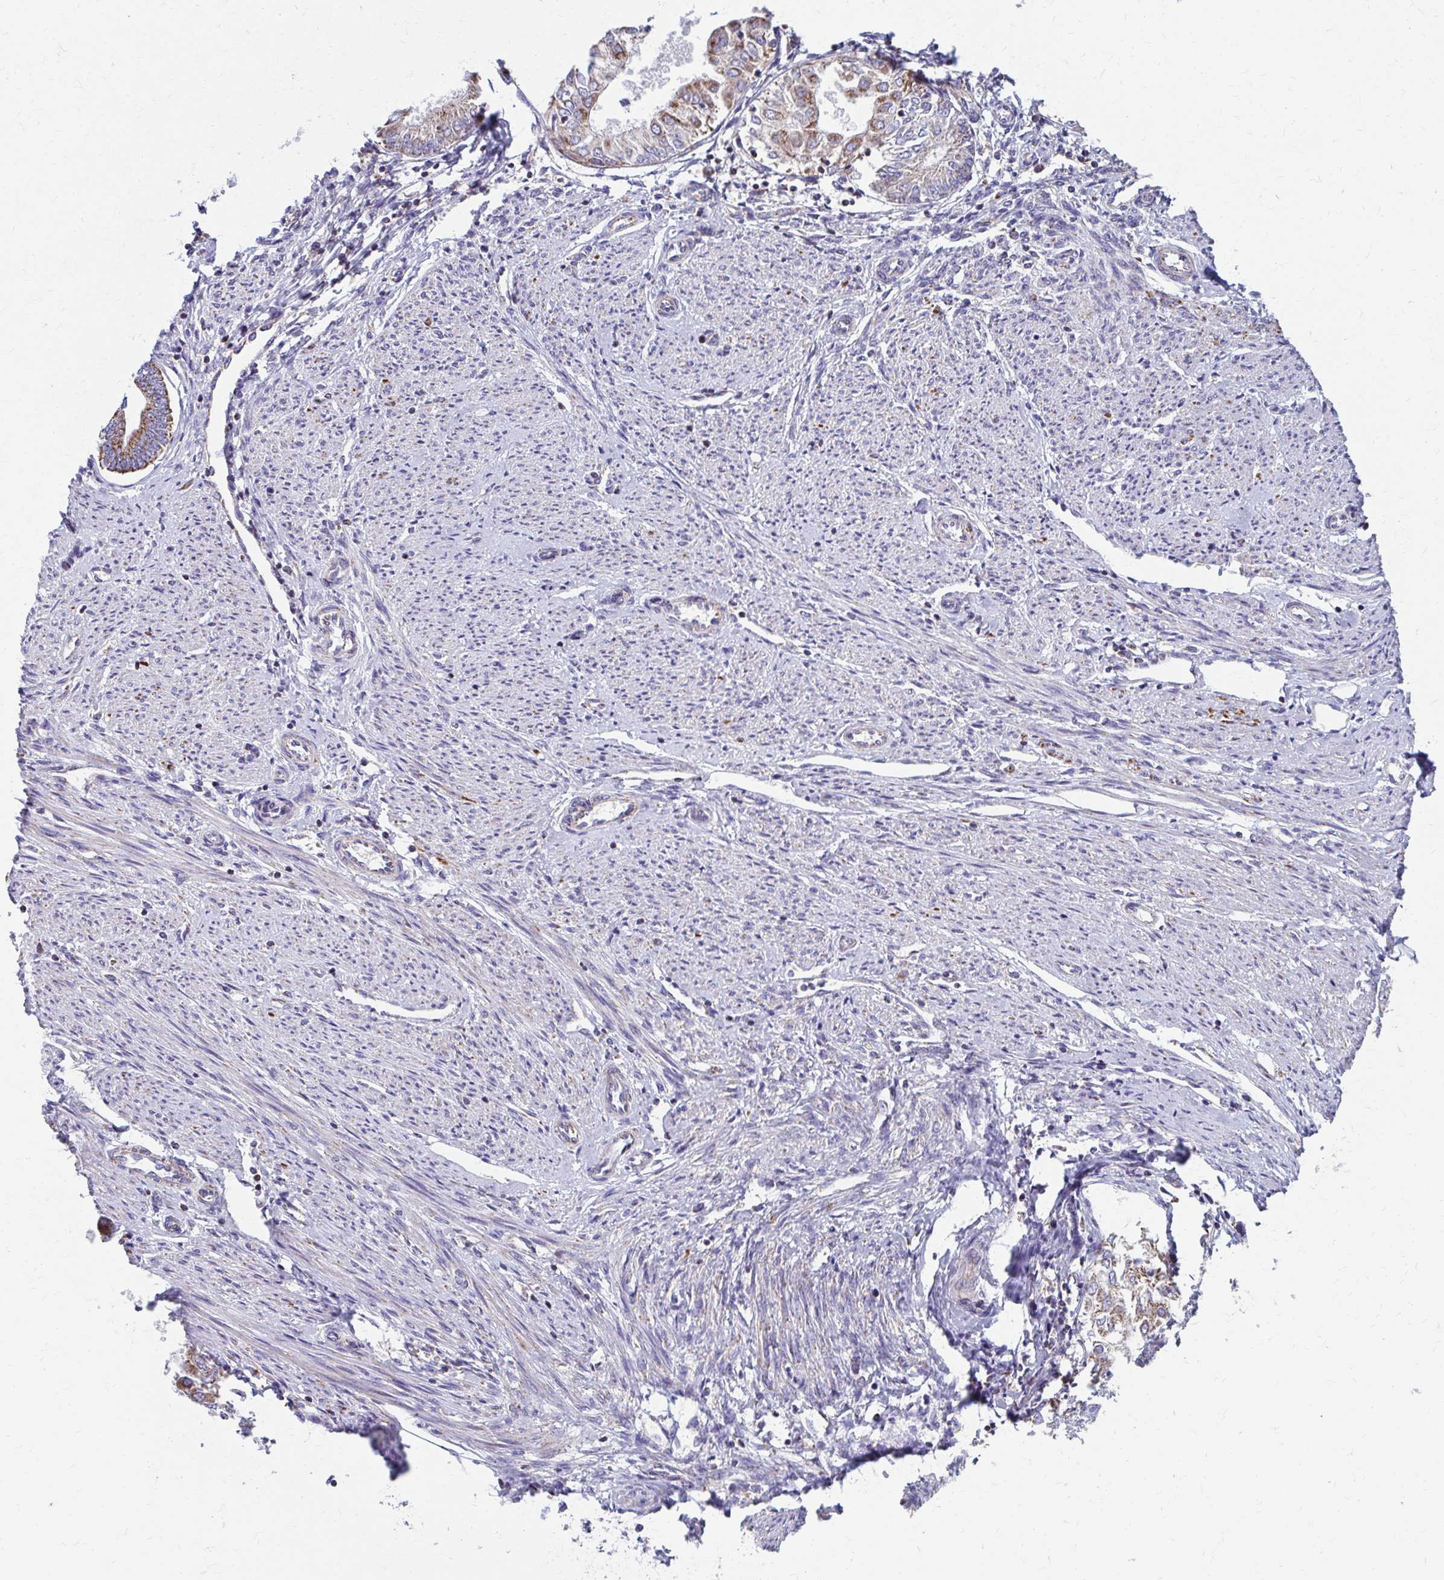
{"staining": {"intensity": "moderate", "quantity": "25%-75%", "location": "cytoplasmic/membranous"}, "tissue": "endometrial cancer", "cell_type": "Tumor cells", "image_type": "cancer", "snomed": [{"axis": "morphology", "description": "Adenocarcinoma, NOS"}, {"axis": "topography", "description": "Endometrium"}], "caption": "A high-resolution micrograph shows IHC staining of endometrial adenocarcinoma, which exhibits moderate cytoplasmic/membranous positivity in about 25%-75% of tumor cells.", "gene": "RCC1L", "patient": {"sex": "female", "age": 68}}